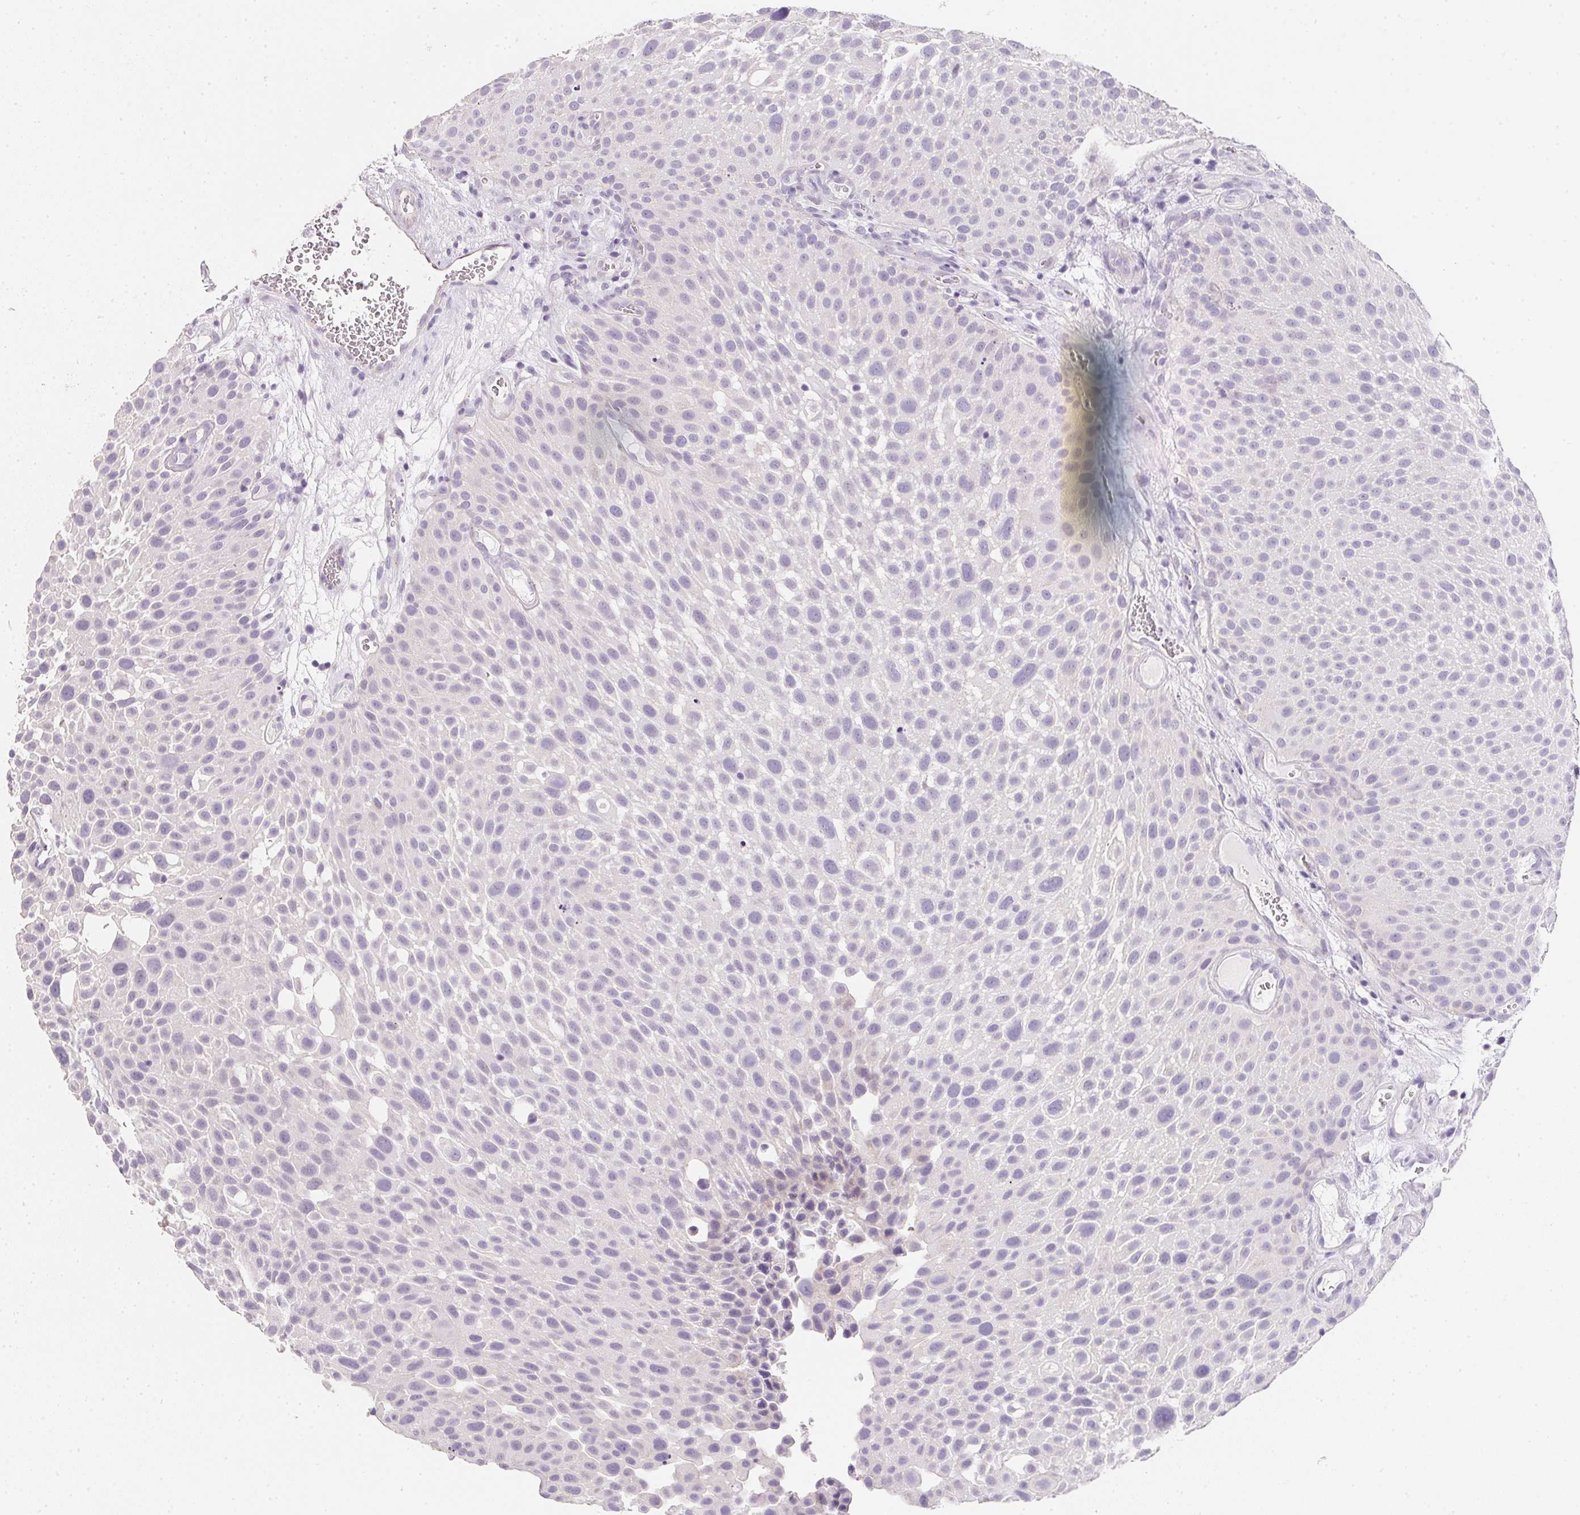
{"staining": {"intensity": "negative", "quantity": "none", "location": "none"}, "tissue": "urothelial cancer", "cell_type": "Tumor cells", "image_type": "cancer", "snomed": [{"axis": "morphology", "description": "Urothelial carcinoma, Low grade"}, {"axis": "topography", "description": "Urinary bladder"}], "caption": "Urothelial cancer was stained to show a protein in brown. There is no significant expression in tumor cells.", "gene": "AQP5", "patient": {"sex": "male", "age": 72}}